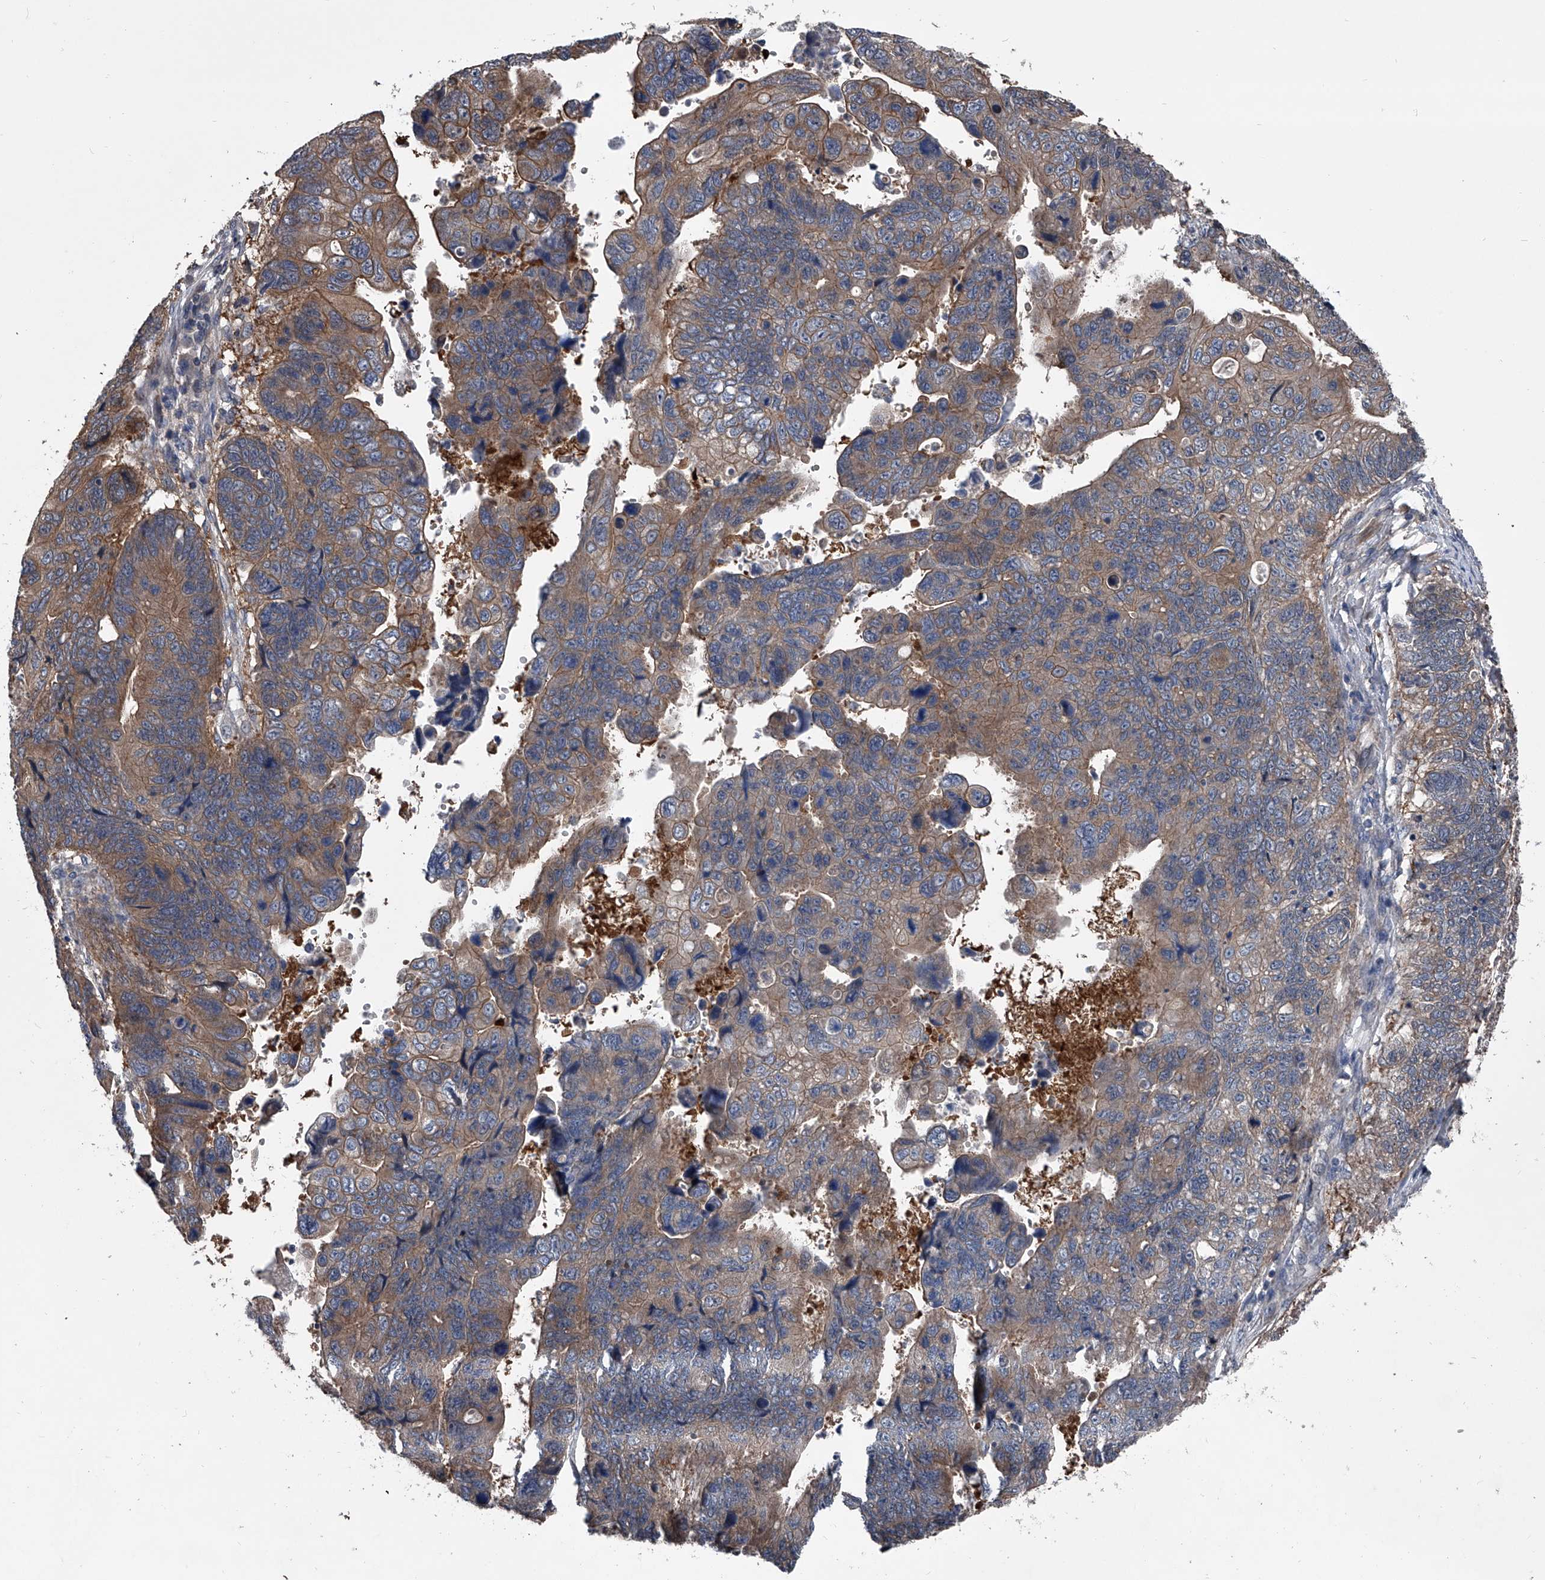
{"staining": {"intensity": "moderate", "quantity": ">75%", "location": "cytoplasmic/membranous"}, "tissue": "stomach cancer", "cell_type": "Tumor cells", "image_type": "cancer", "snomed": [{"axis": "morphology", "description": "Adenocarcinoma, NOS"}, {"axis": "topography", "description": "Stomach"}], "caption": "Immunohistochemical staining of stomach cancer (adenocarcinoma) shows medium levels of moderate cytoplasmic/membranous expression in about >75% of tumor cells.", "gene": "KIF13A", "patient": {"sex": "male", "age": 59}}